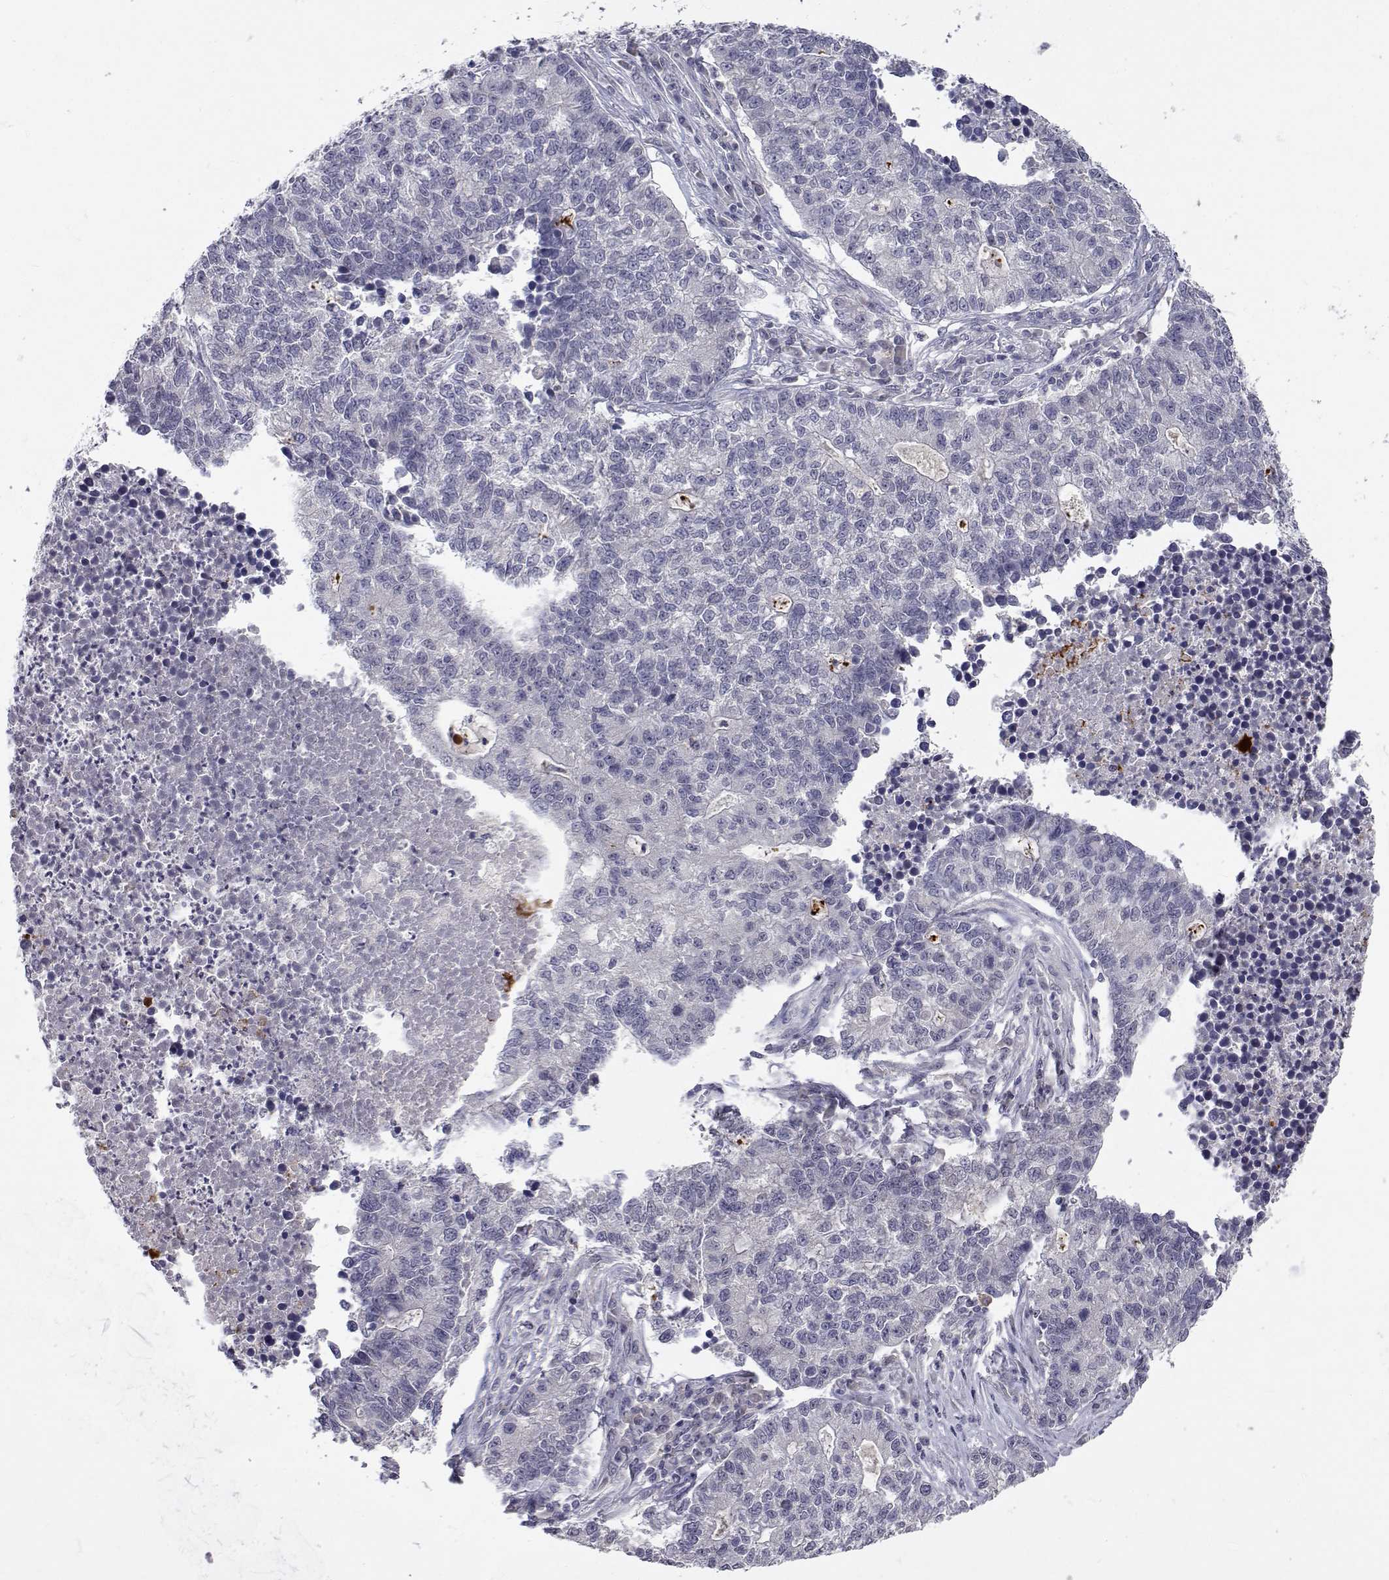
{"staining": {"intensity": "negative", "quantity": "none", "location": "none"}, "tissue": "lung cancer", "cell_type": "Tumor cells", "image_type": "cancer", "snomed": [{"axis": "morphology", "description": "Adenocarcinoma, NOS"}, {"axis": "topography", "description": "Lung"}], "caption": "Photomicrograph shows no significant protein positivity in tumor cells of adenocarcinoma (lung).", "gene": "SLC6A3", "patient": {"sex": "male", "age": 57}}